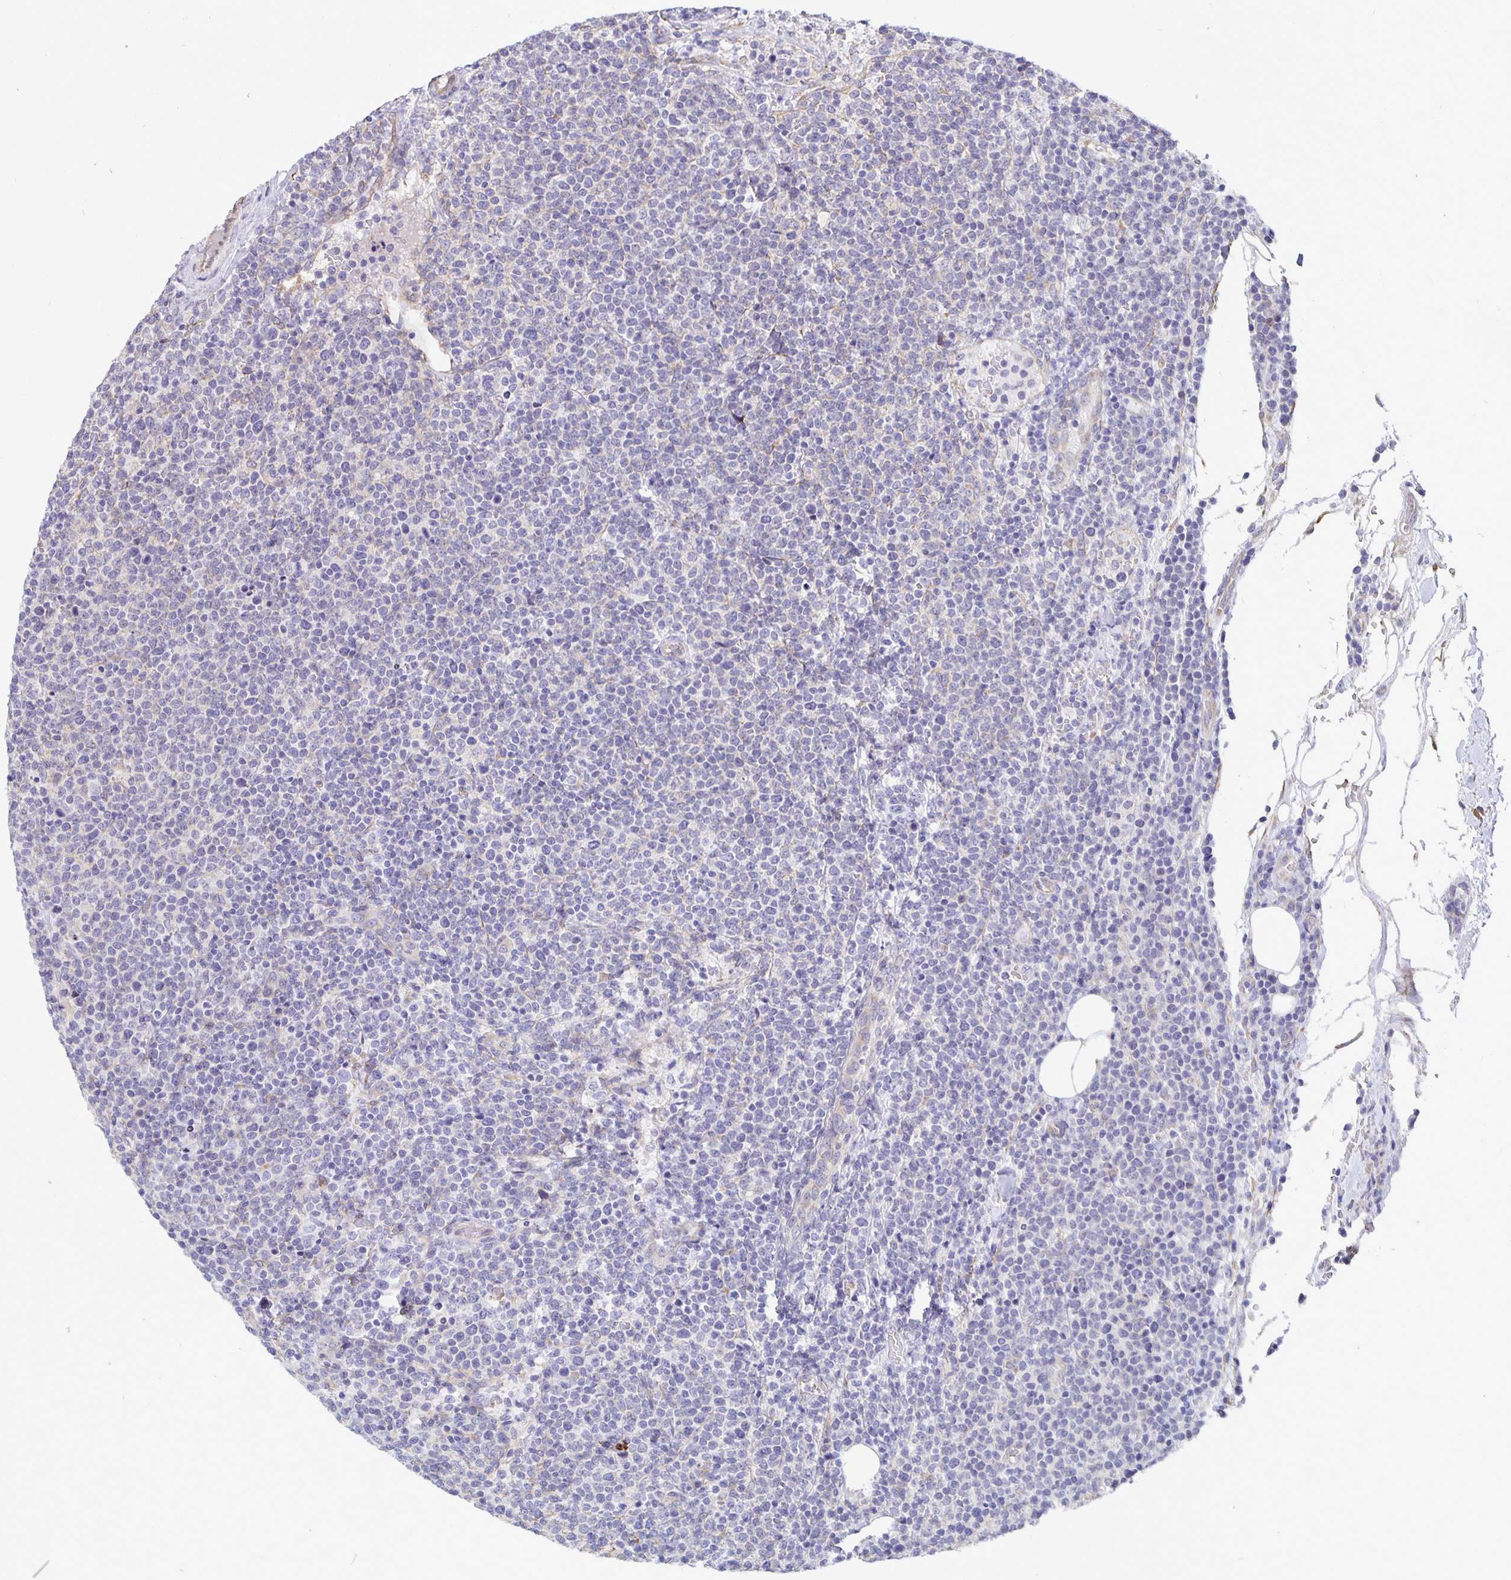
{"staining": {"intensity": "negative", "quantity": "none", "location": "none"}, "tissue": "lymphoma", "cell_type": "Tumor cells", "image_type": "cancer", "snomed": [{"axis": "morphology", "description": "Malignant lymphoma, non-Hodgkin's type, High grade"}, {"axis": "topography", "description": "Lymph node"}], "caption": "Immunohistochemistry of human high-grade malignant lymphoma, non-Hodgkin's type displays no staining in tumor cells.", "gene": "DNAI2", "patient": {"sex": "male", "age": 61}}